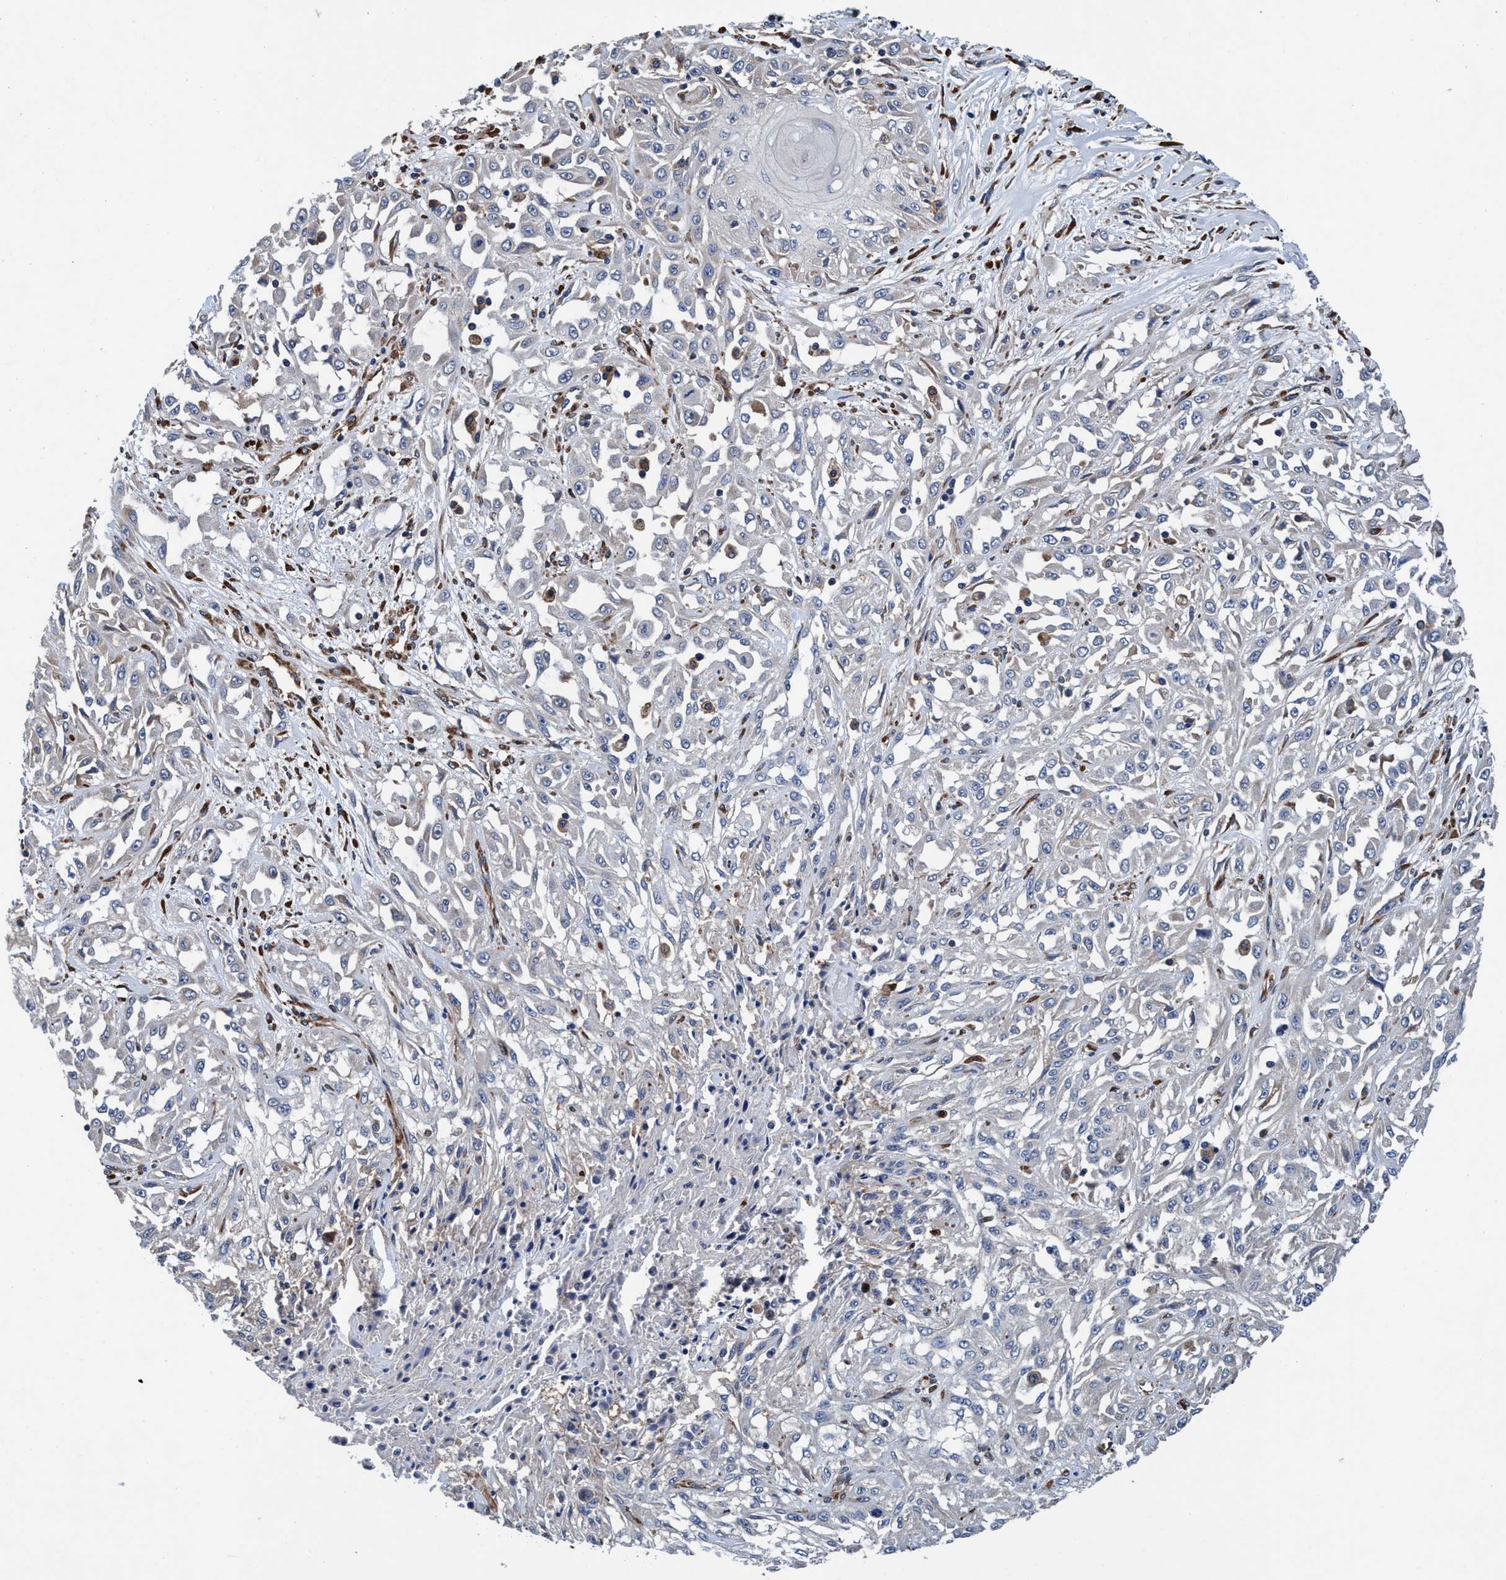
{"staining": {"intensity": "negative", "quantity": "none", "location": "none"}, "tissue": "skin cancer", "cell_type": "Tumor cells", "image_type": "cancer", "snomed": [{"axis": "morphology", "description": "Squamous cell carcinoma, NOS"}, {"axis": "morphology", "description": "Squamous cell carcinoma, metastatic, NOS"}, {"axis": "topography", "description": "Skin"}, {"axis": "topography", "description": "Lymph node"}], "caption": "Human skin cancer (squamous cell carcinoma) stained for a protein using immunohistochemistry (IHC) reveals no positivity in tumor cells.", "gene": "ENDOG", "patient": {"sex": "male", "age": 75}}